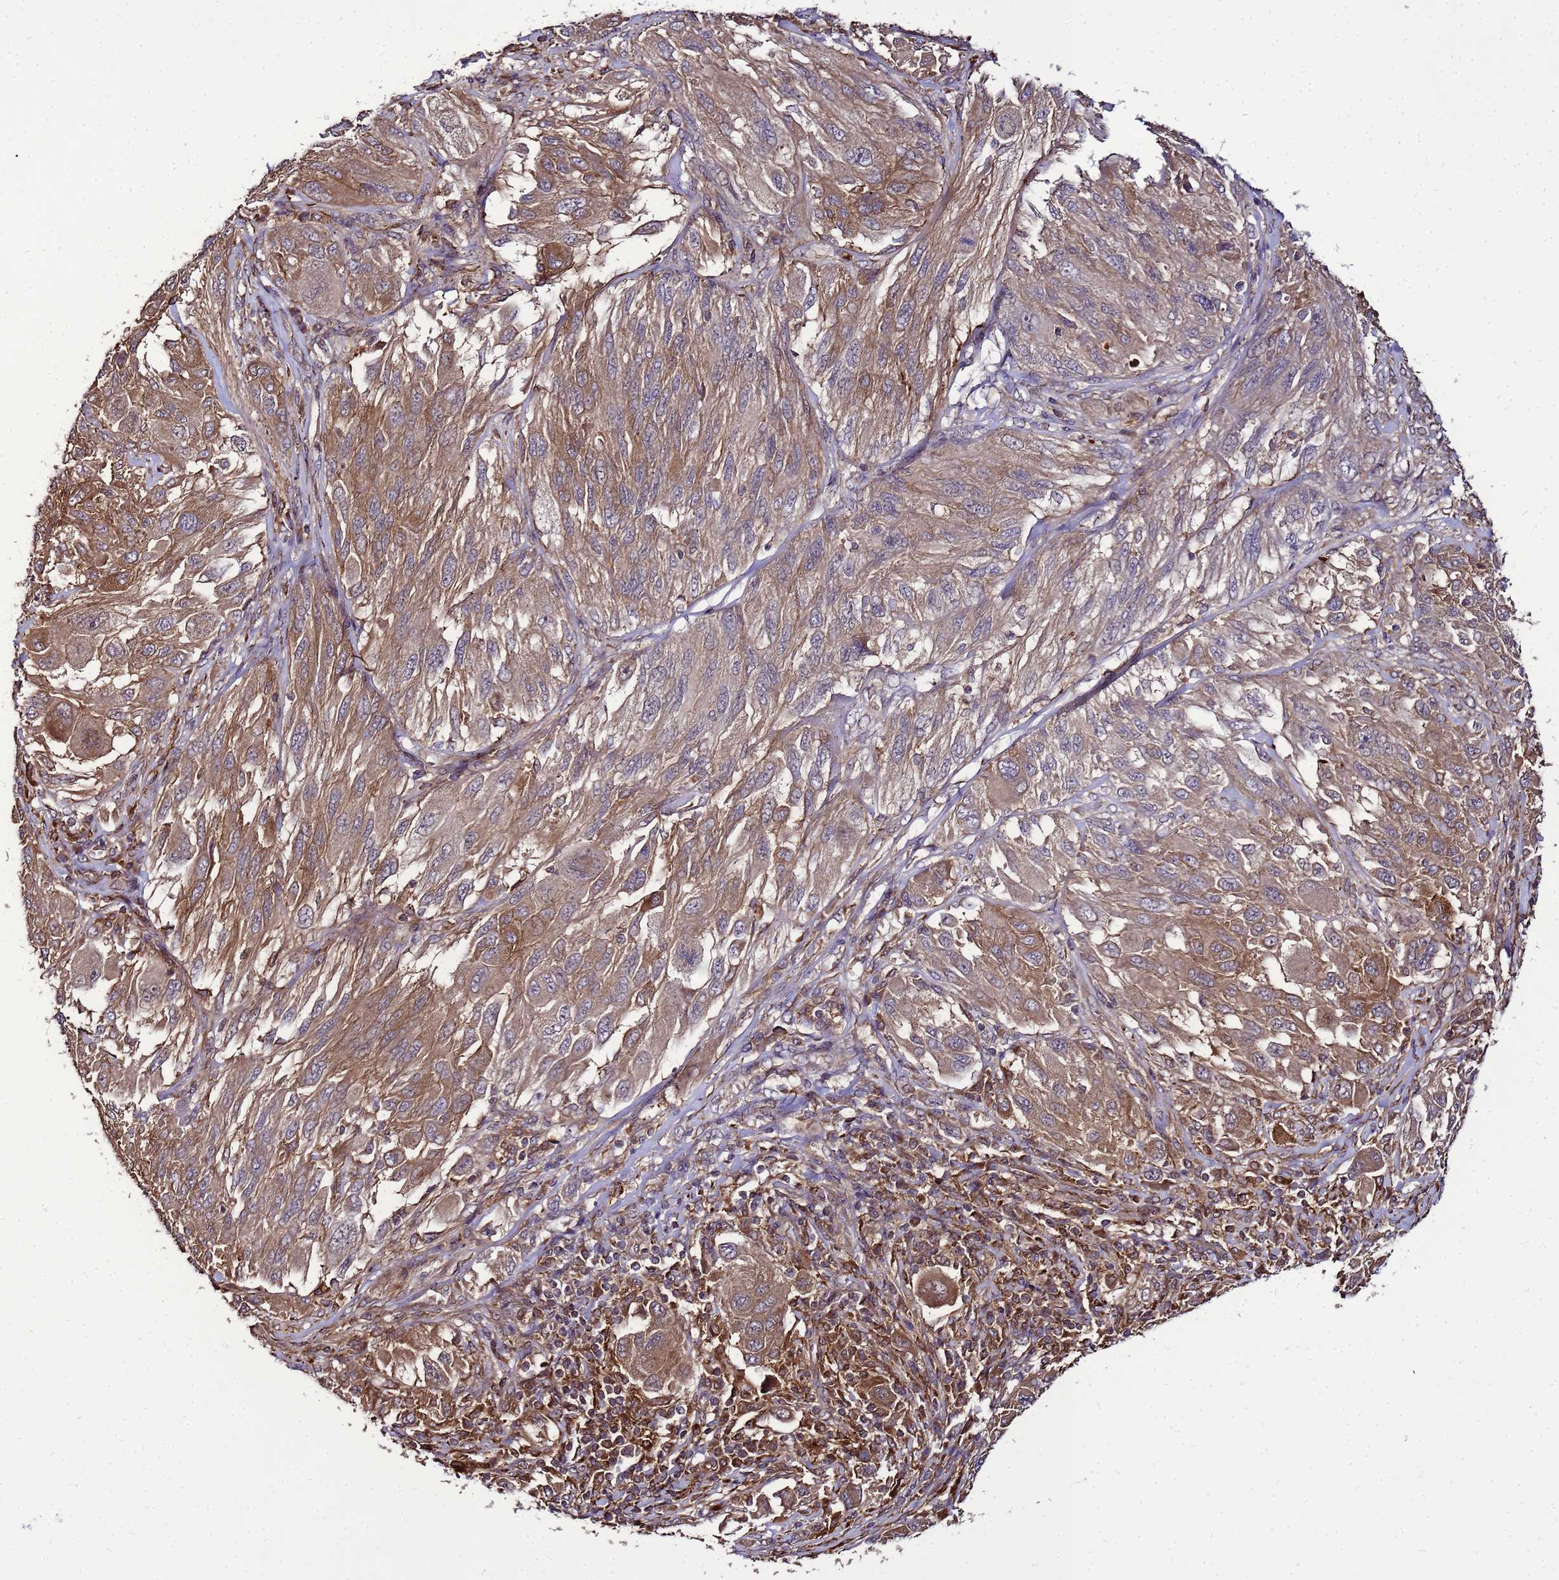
{"staining": {"intensity": "moderate", "quantity": ">75%", "location": "cytoplasmic/membranous"}, "tissue": "melanoma", "cell_type": "Tumor cells", "image_type": "cancer", "snomed": [{"axis": "morphology", "description": "Malignant melanoma, NOS"}, {"axis": "topography", "description": "Skin"}], "caption": "Tumor cells exhibit medium levels of moderate cytoplasmic/membranous expression in approximately >75% of cells in human malignant melanoma.", "gene": "TRABD", "patient": {"sex": "female", "age": 91}}